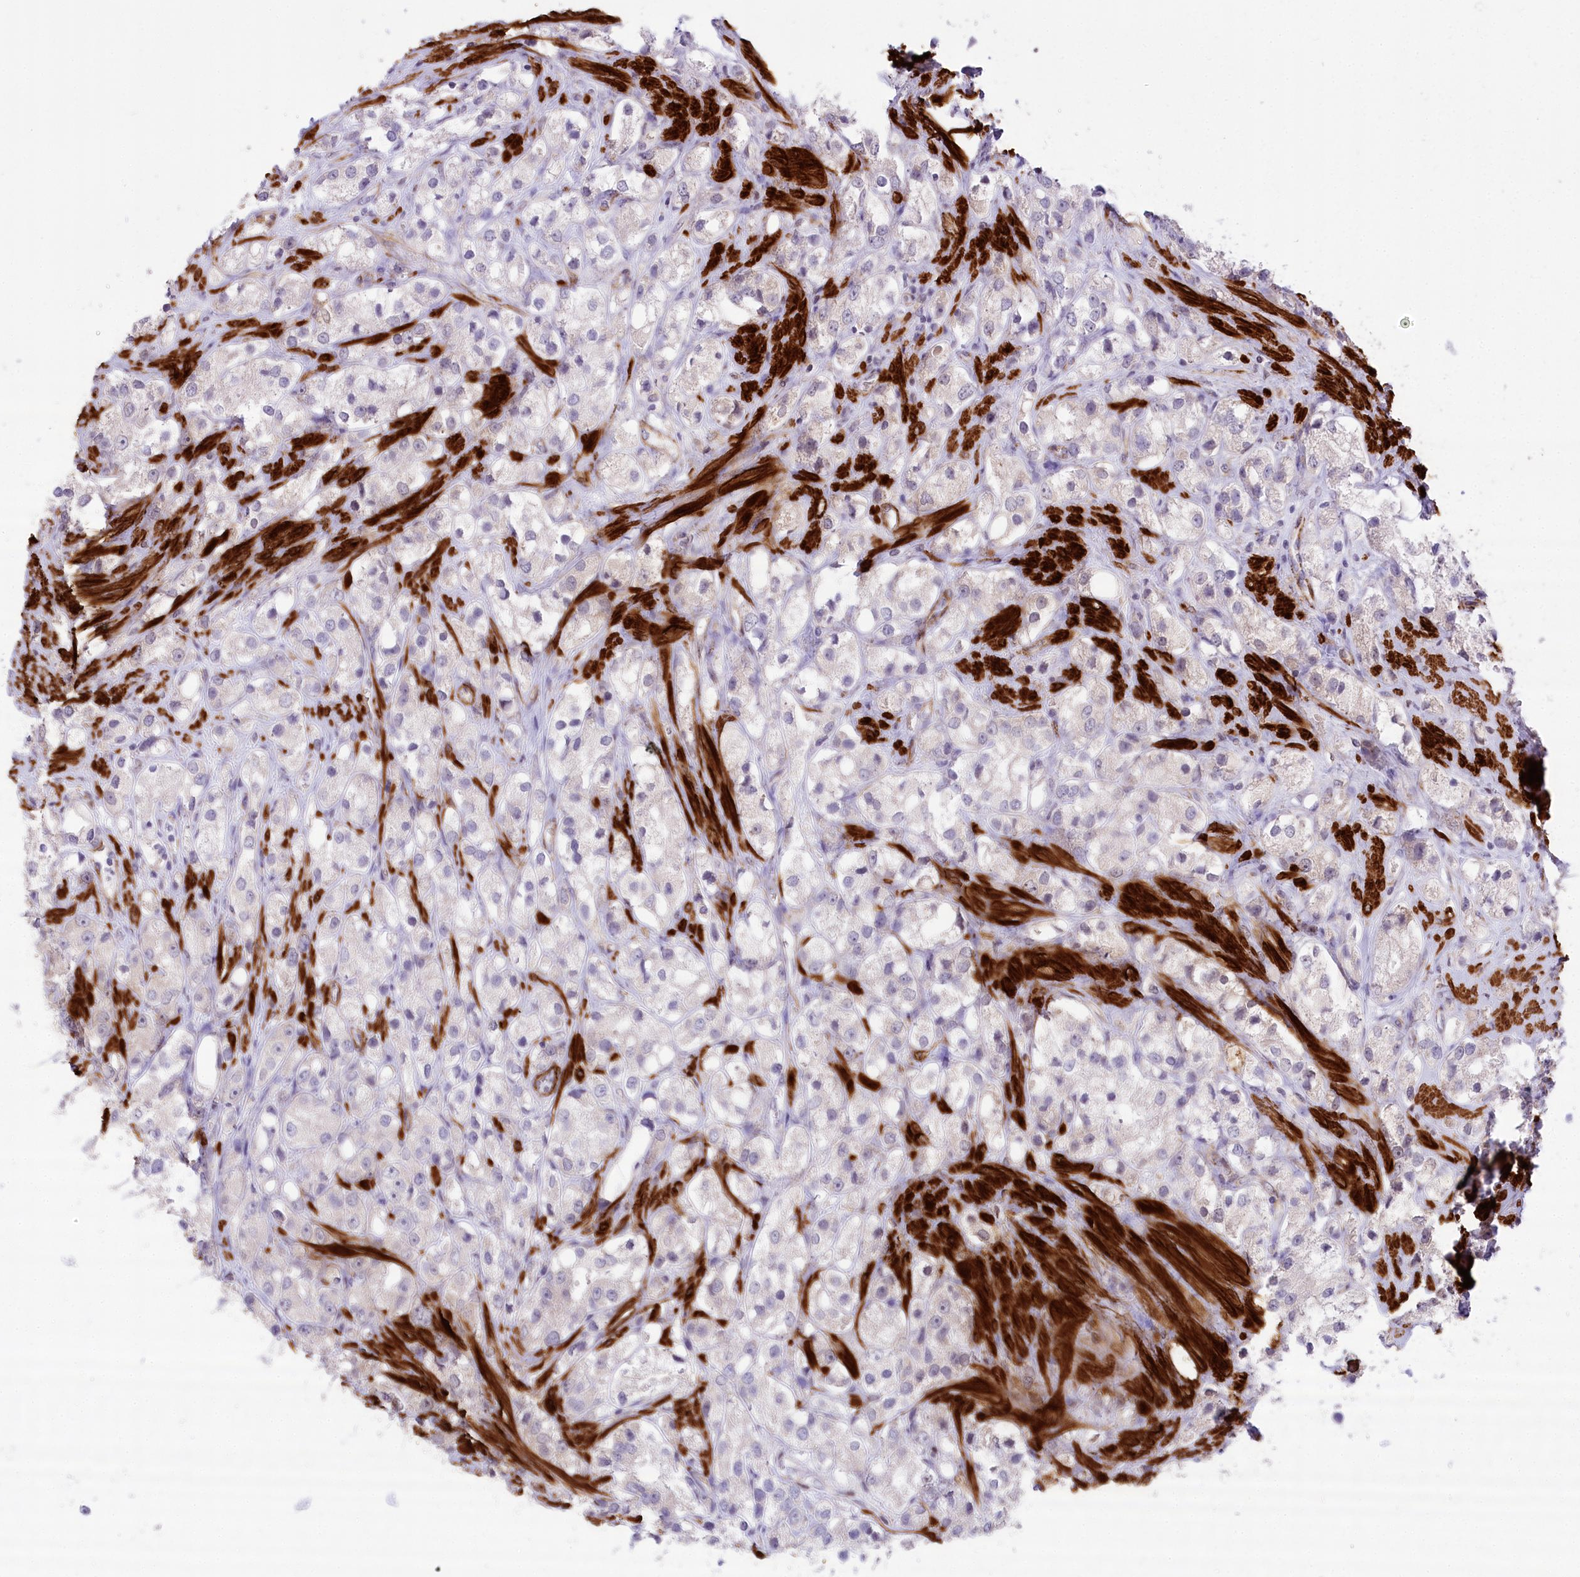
{"staining": {"intensity": "negative", "quantity": "none", "location": "none"}, "tissue": "prostate cancer", "cell_type": "Tumor cells", "image_type": "cancer", "snomed": [{"axis": "morphology", "description": "Adenocarcinoma, NOS"}, {"axis": "topography", "description": "Prostate"}], "caption": "Immunohistochemistry photomicrograph of neoplastic tissue: prostate cancer stained with DAB reveals no significant protein expression in tumor cells. The staining is performed using DAB brown chromogen with nuclei counter-stained in using hematoxylin.", "gene": "SYNPO2", "patient": {"sex": "male", "age": 79}}